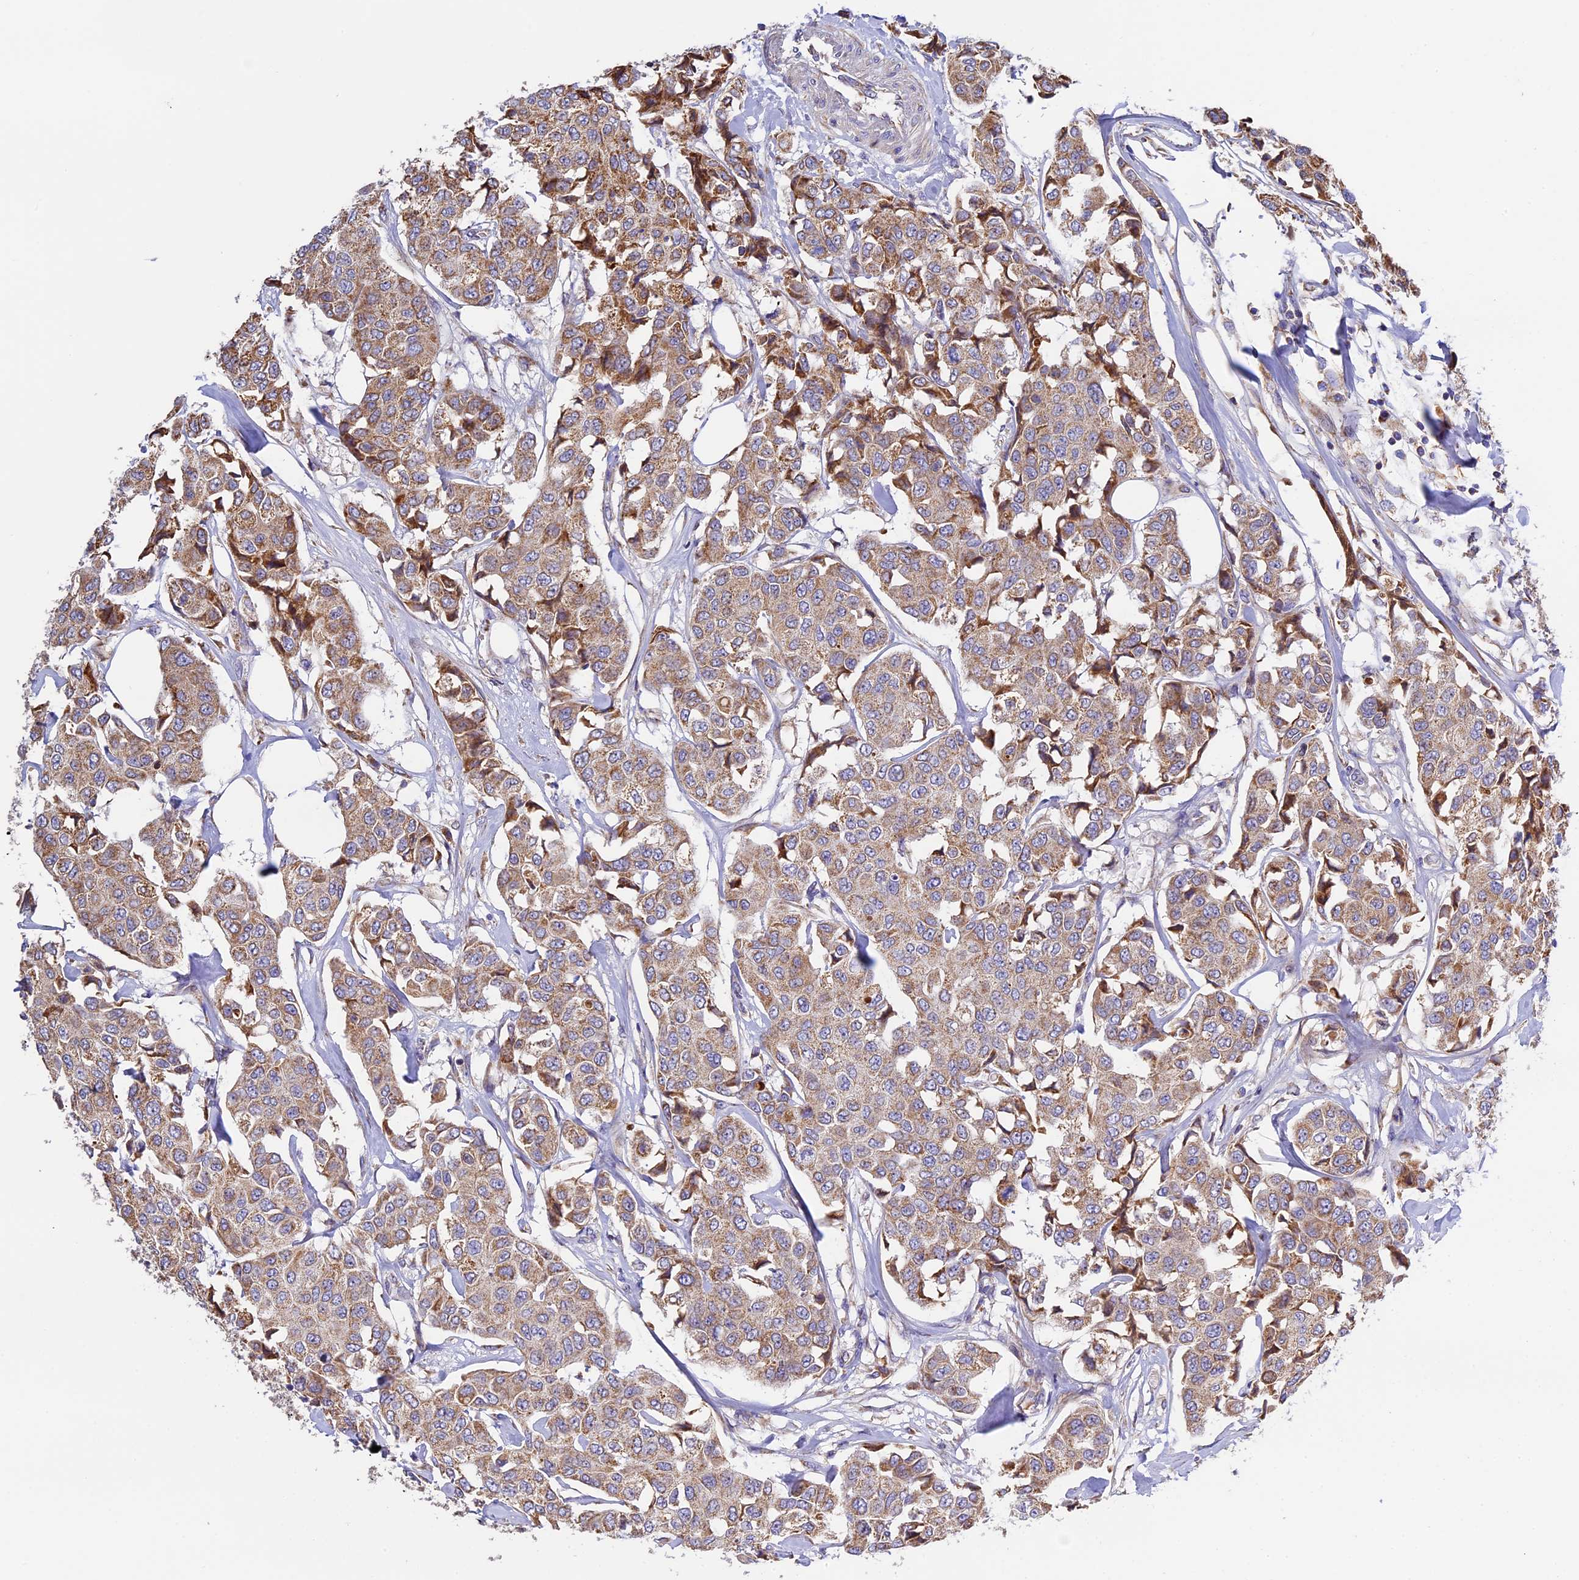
{"staining": {"intensity": "moderate", "quantity": ">75%", "location": "cytoplasmic/membranous"}, "tissue": "breast cancer", "cell_type": "Tumor cells", "image_type": "cancer", "snomed": [{"axis": "morphology", "description": "Duct carcinoma"}, {"axis": "topography", "description": "Breast"}], "caption": "This image demonstrates breast cancer stained with immunohistochemistry to label a protein in brown. The cytoplasmic/membranous of tumor cells show moderate positivity for the protein. Nuclei are counter-stained blue.", "gene": "OCEL1", "patient": {"sex": "female", "age": 80}}